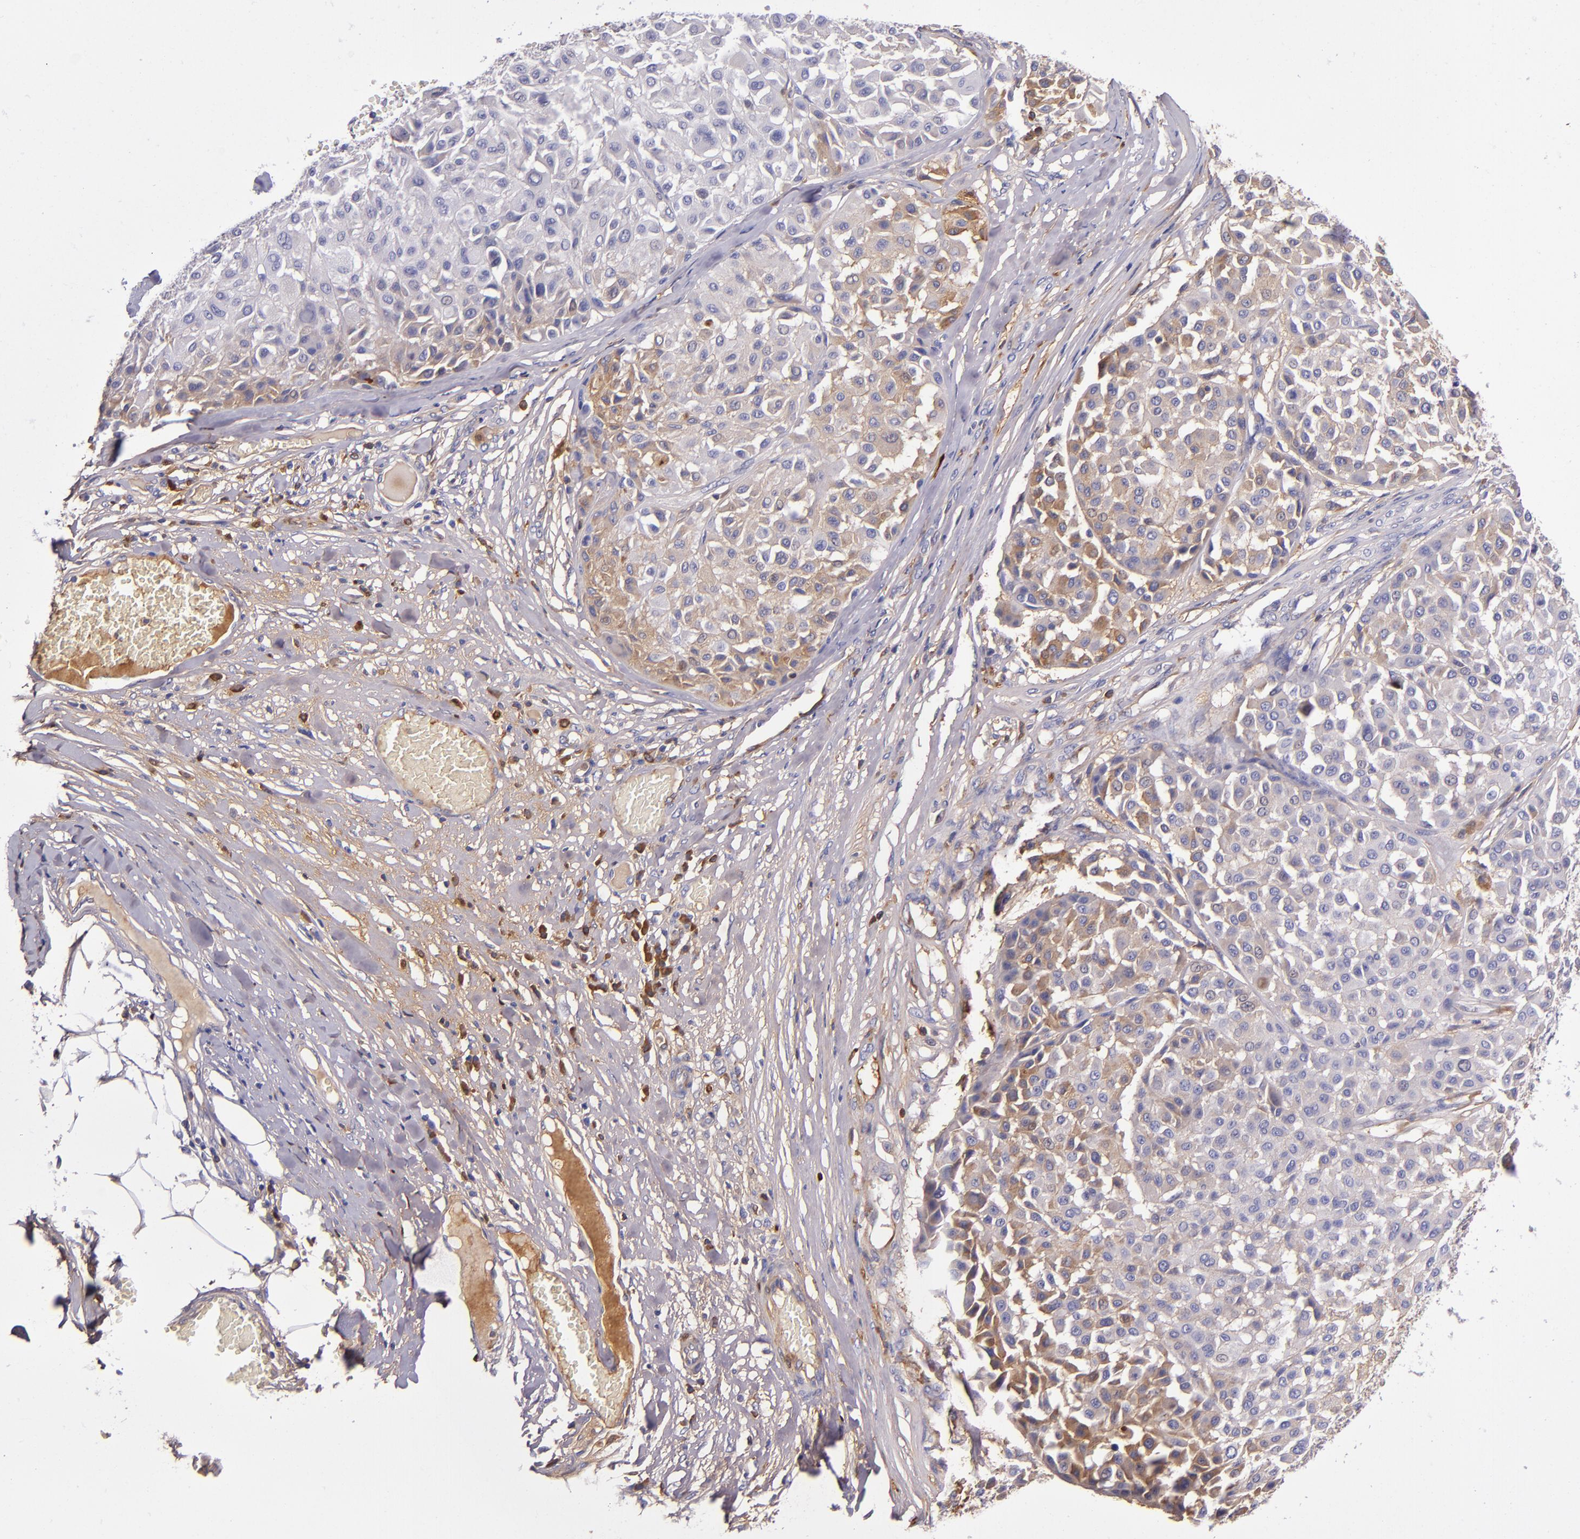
{"staining": {"intensity": "weak", "quantity": "<25%", "location": "cytoplasmic/membranous"}, "tissue": "melanoma", "cell_type": "Tumor cells", "image_type": "cancer", "snomed": [{"axis": "morphology", "description": "Malignant melanoma, Metastatic site"}, {"axis": "topography", "description": "Soft tissue"}], "caption": "DAB immunohistochemical staining of melanoma demonstrates no significant positivity in tumor cells.", "gene": "CLEC3B", "patient": {"sex": "male", "age": 41}}